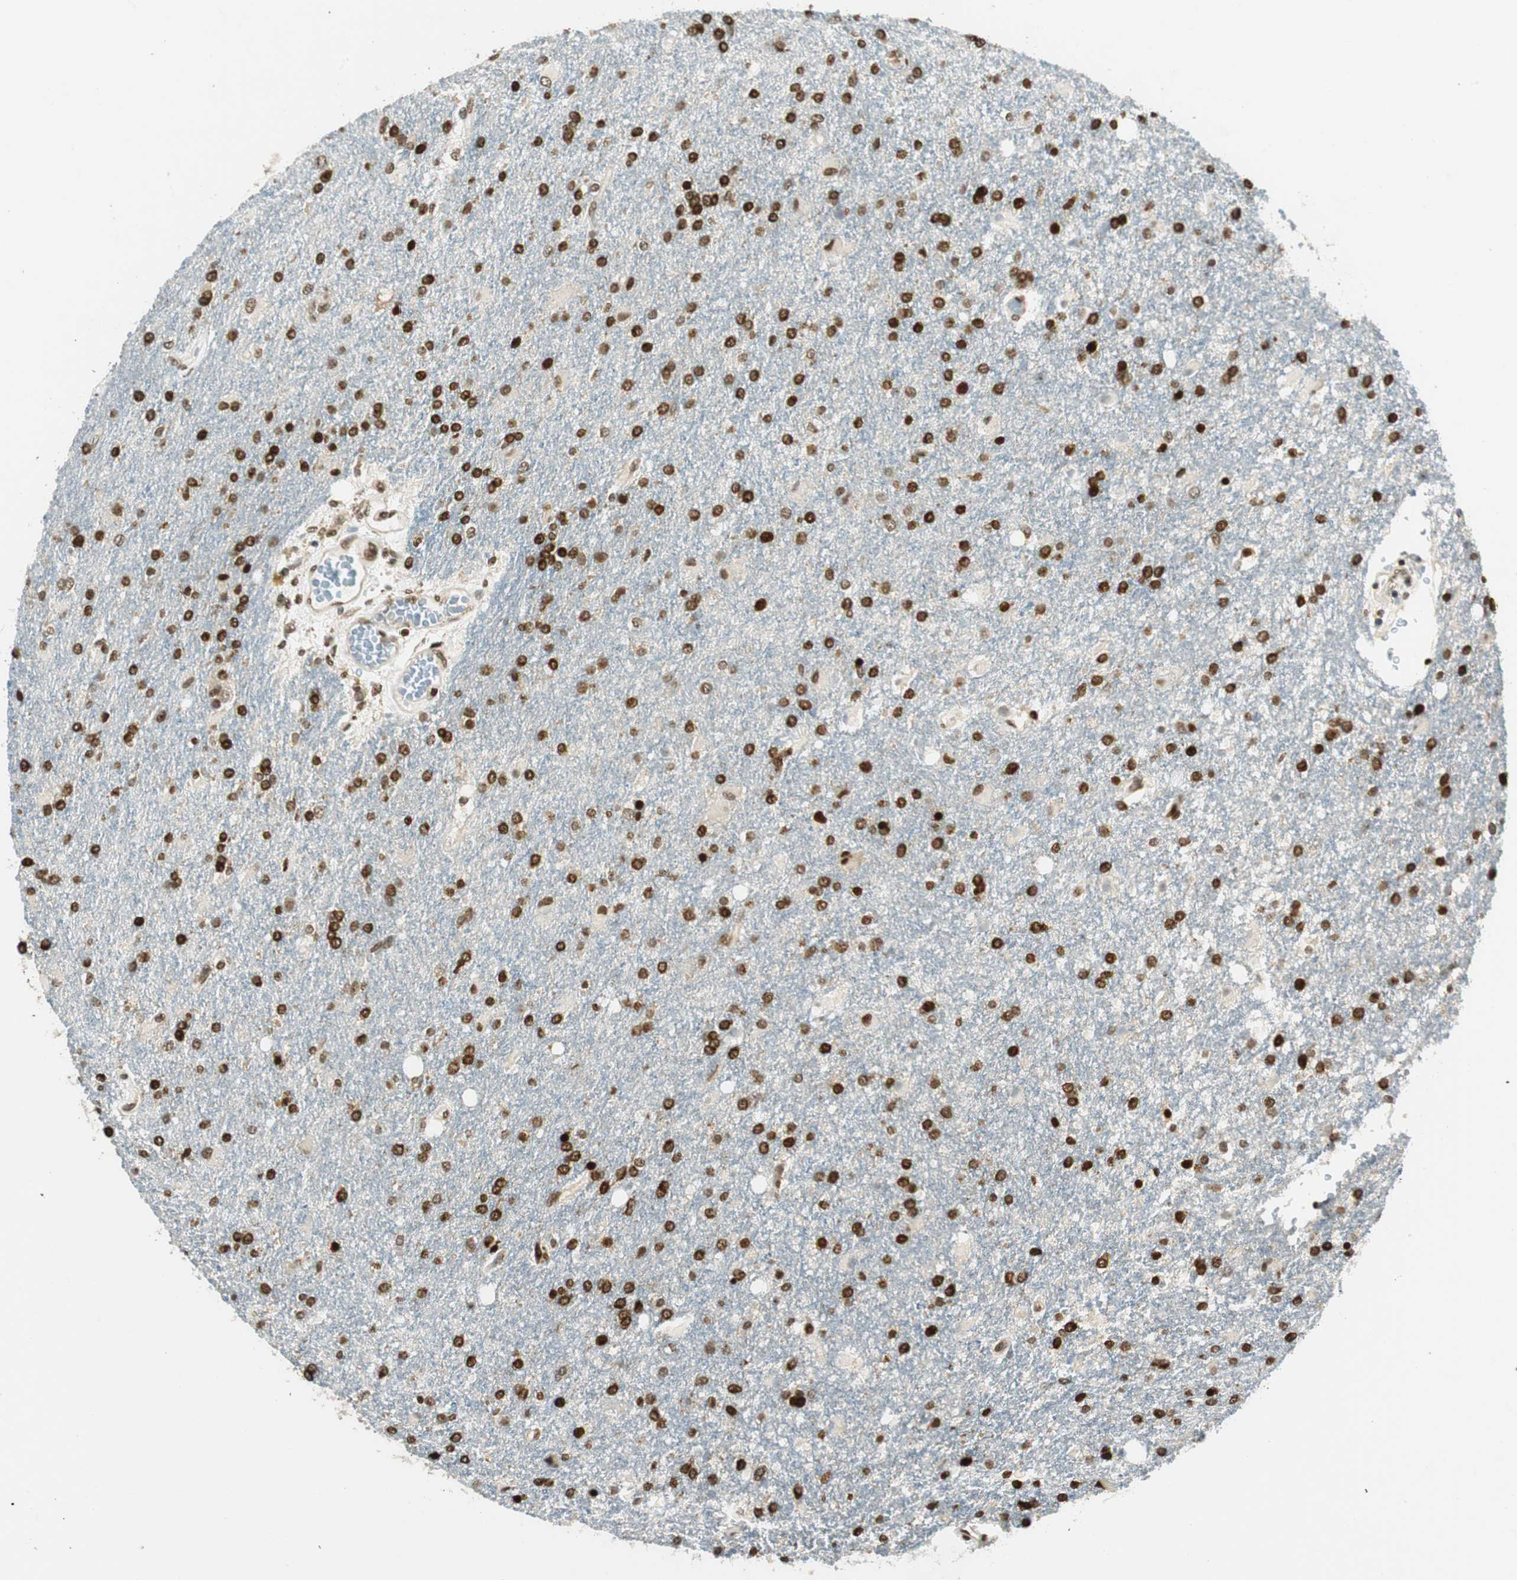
{"staining": {"intensity": "strong", "quantity": ">75%", "location": "nuclear"}, "tissue": "glioma", "cell_type": "Tumor cells", "image_type": "cancer", "snomed": [{"axis": "morphology", "description": "Glioma, malignant, High grade"}, {"axis": "topography", "description": "Brain"}], "caption": "Strong nuclear positivity for a protein is seen in approximately >75% of tumor cells of malignant glioma (high-grade) using immunohistochemistry.", "gene": "RING1", "patient": {"sex": "male", "age": 71}}